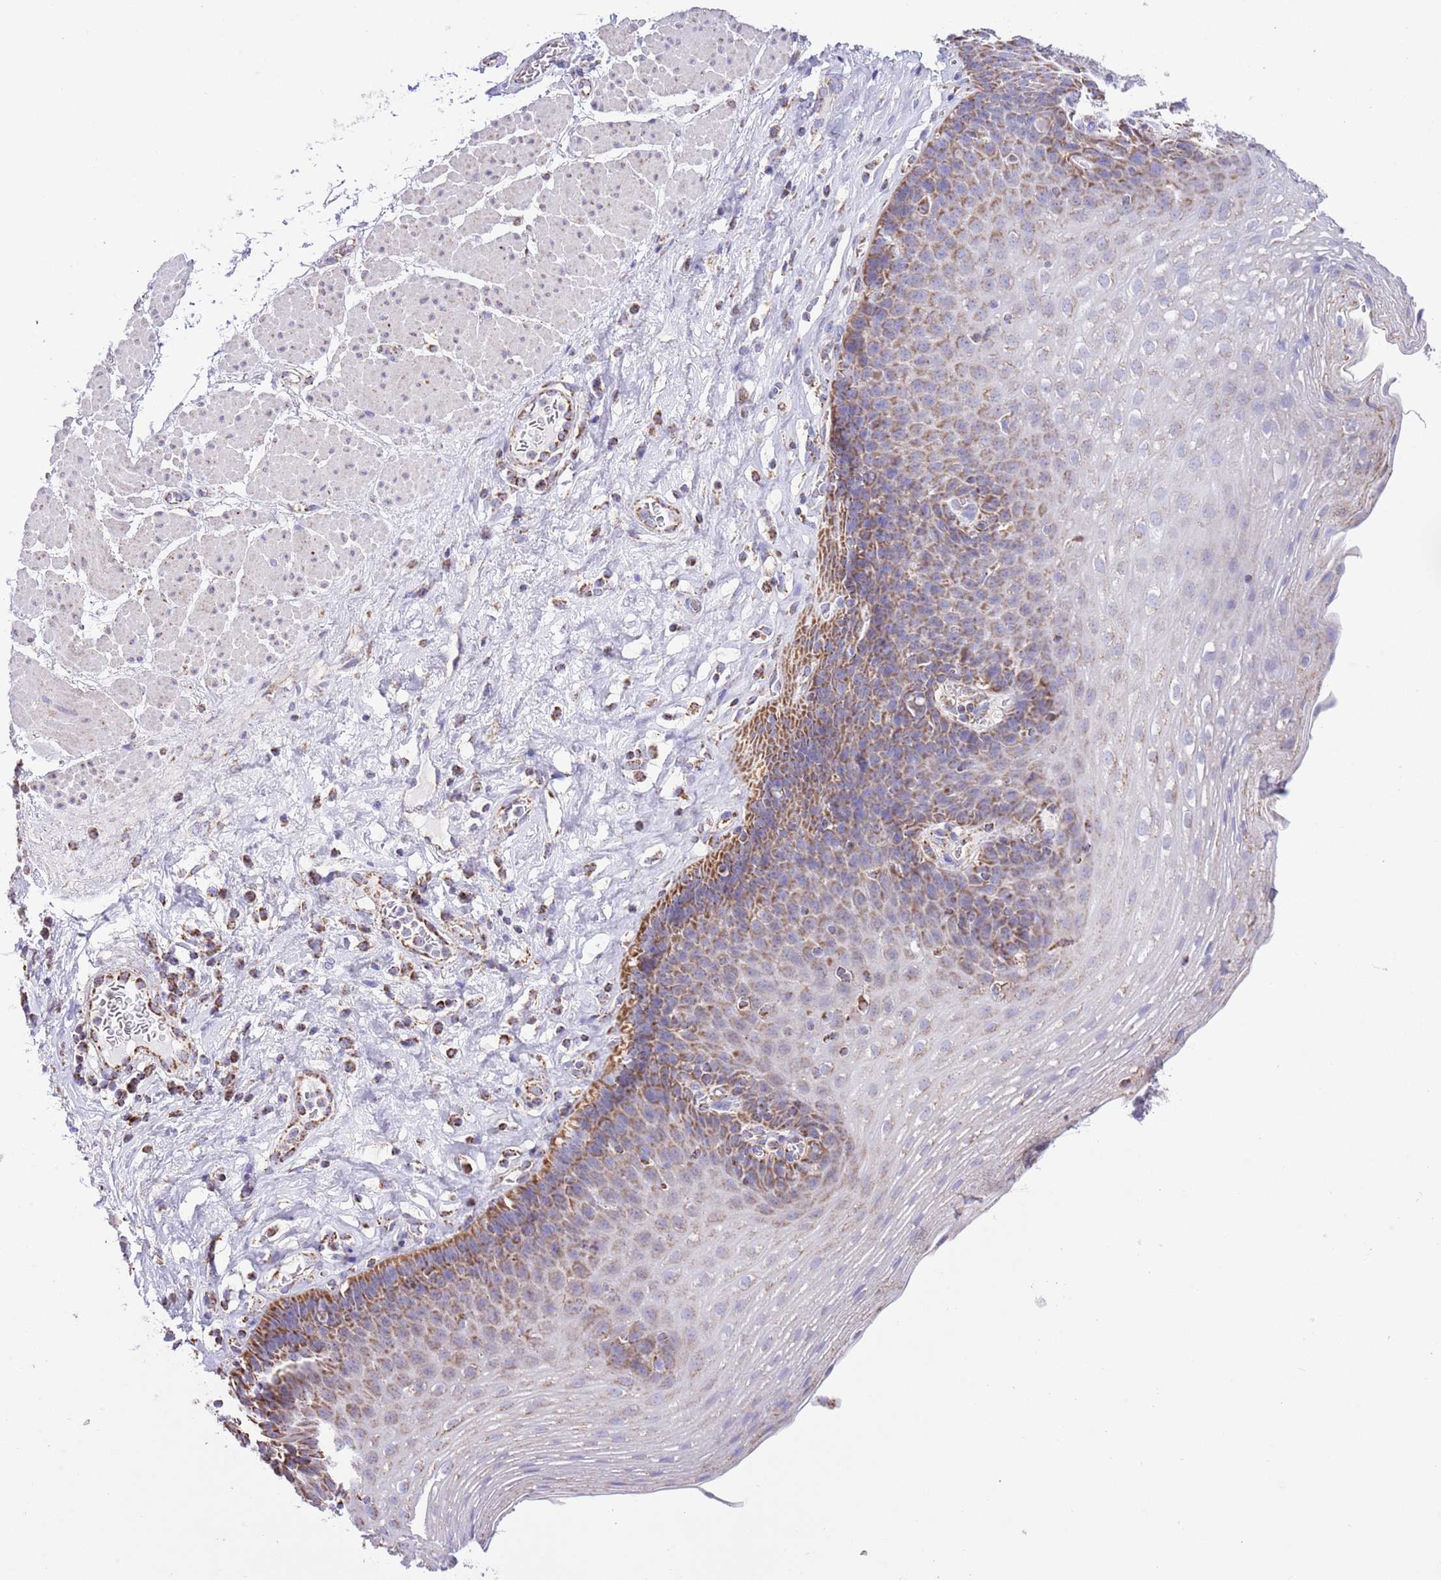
{"staining": {"intensity": "moderate", "quantity": "25%-75%", "location": "cytoplasmic/membranous"}, "tissue": "esophagus", "cell_type": "Squamous epithelial cells", "image_type": "normal", "snomed": [{"axis": "morphology", "description": "Normal tissue, NOS"}, {"axis": "topography", "description": "Esophagus"}], "caption": "Protein staining demonstrates moderate cytoplasmic/membranous positivity in about 25%-75% of squamous epithelial cells in unremarkable esophagus.", "gene": "TEKTIP1", "patient": {"sex": "female", "age": 66}}